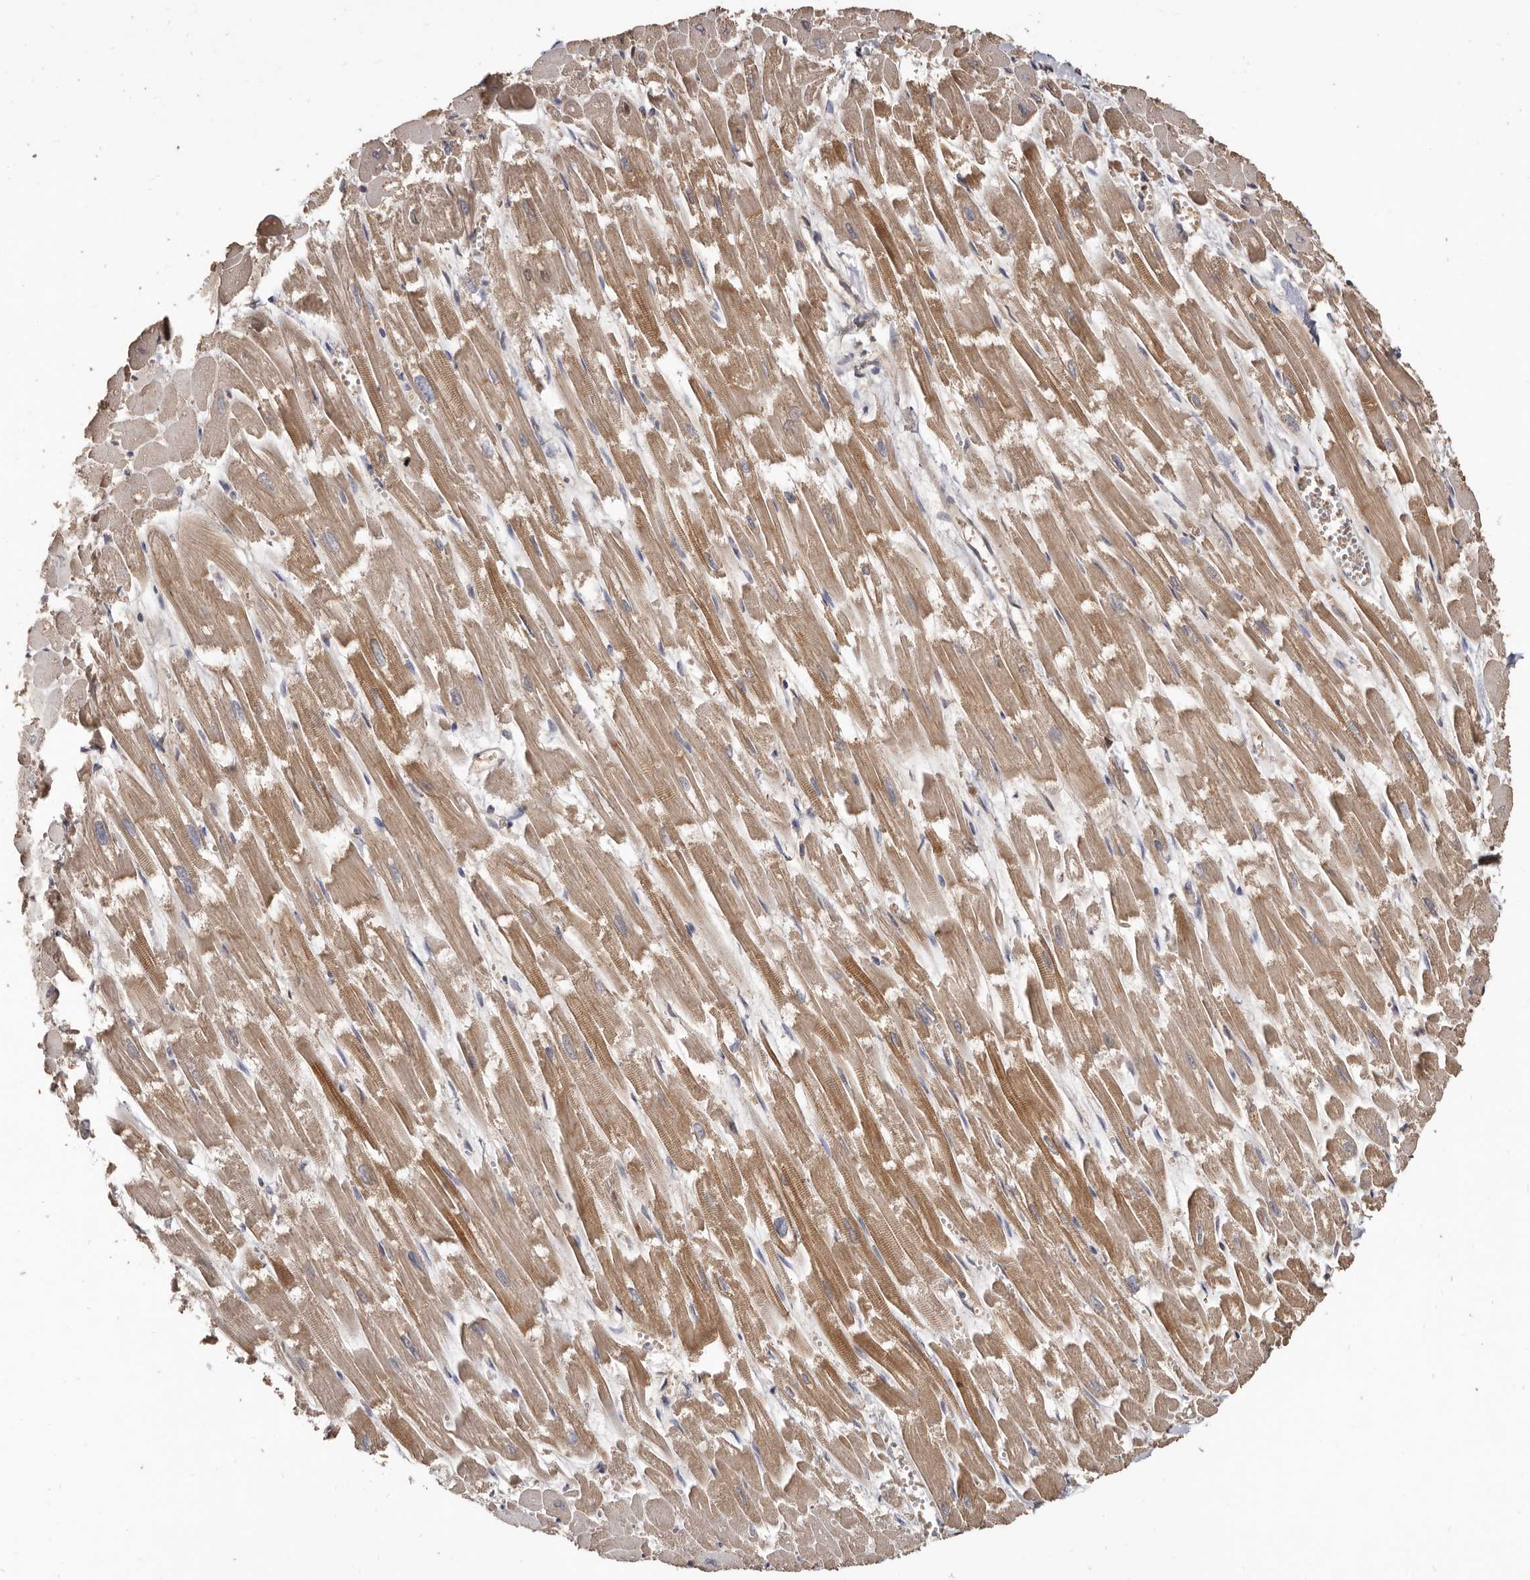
{"staining": {"intensity": "moderate", "quantity": ">75%", "location": "cytoplasmic/membranous"}, "tissue": "heart muscle", "cell_type": "Cardiomyocytes", "image_type": "normal", "snomed": [{"axis": "morphology", "description": "Normal tissue, NOS"}, {"axis": "topography", "description": "Heart"}], "caption": "This photomicrograph displays IHC staining of benign human heart muscle, with medium moderate cytoplasmic/membranous positivity in about >75% of cardiomyocytes.", "gene": "INAVA", "patient": {"sex": "male", "age": 54}}